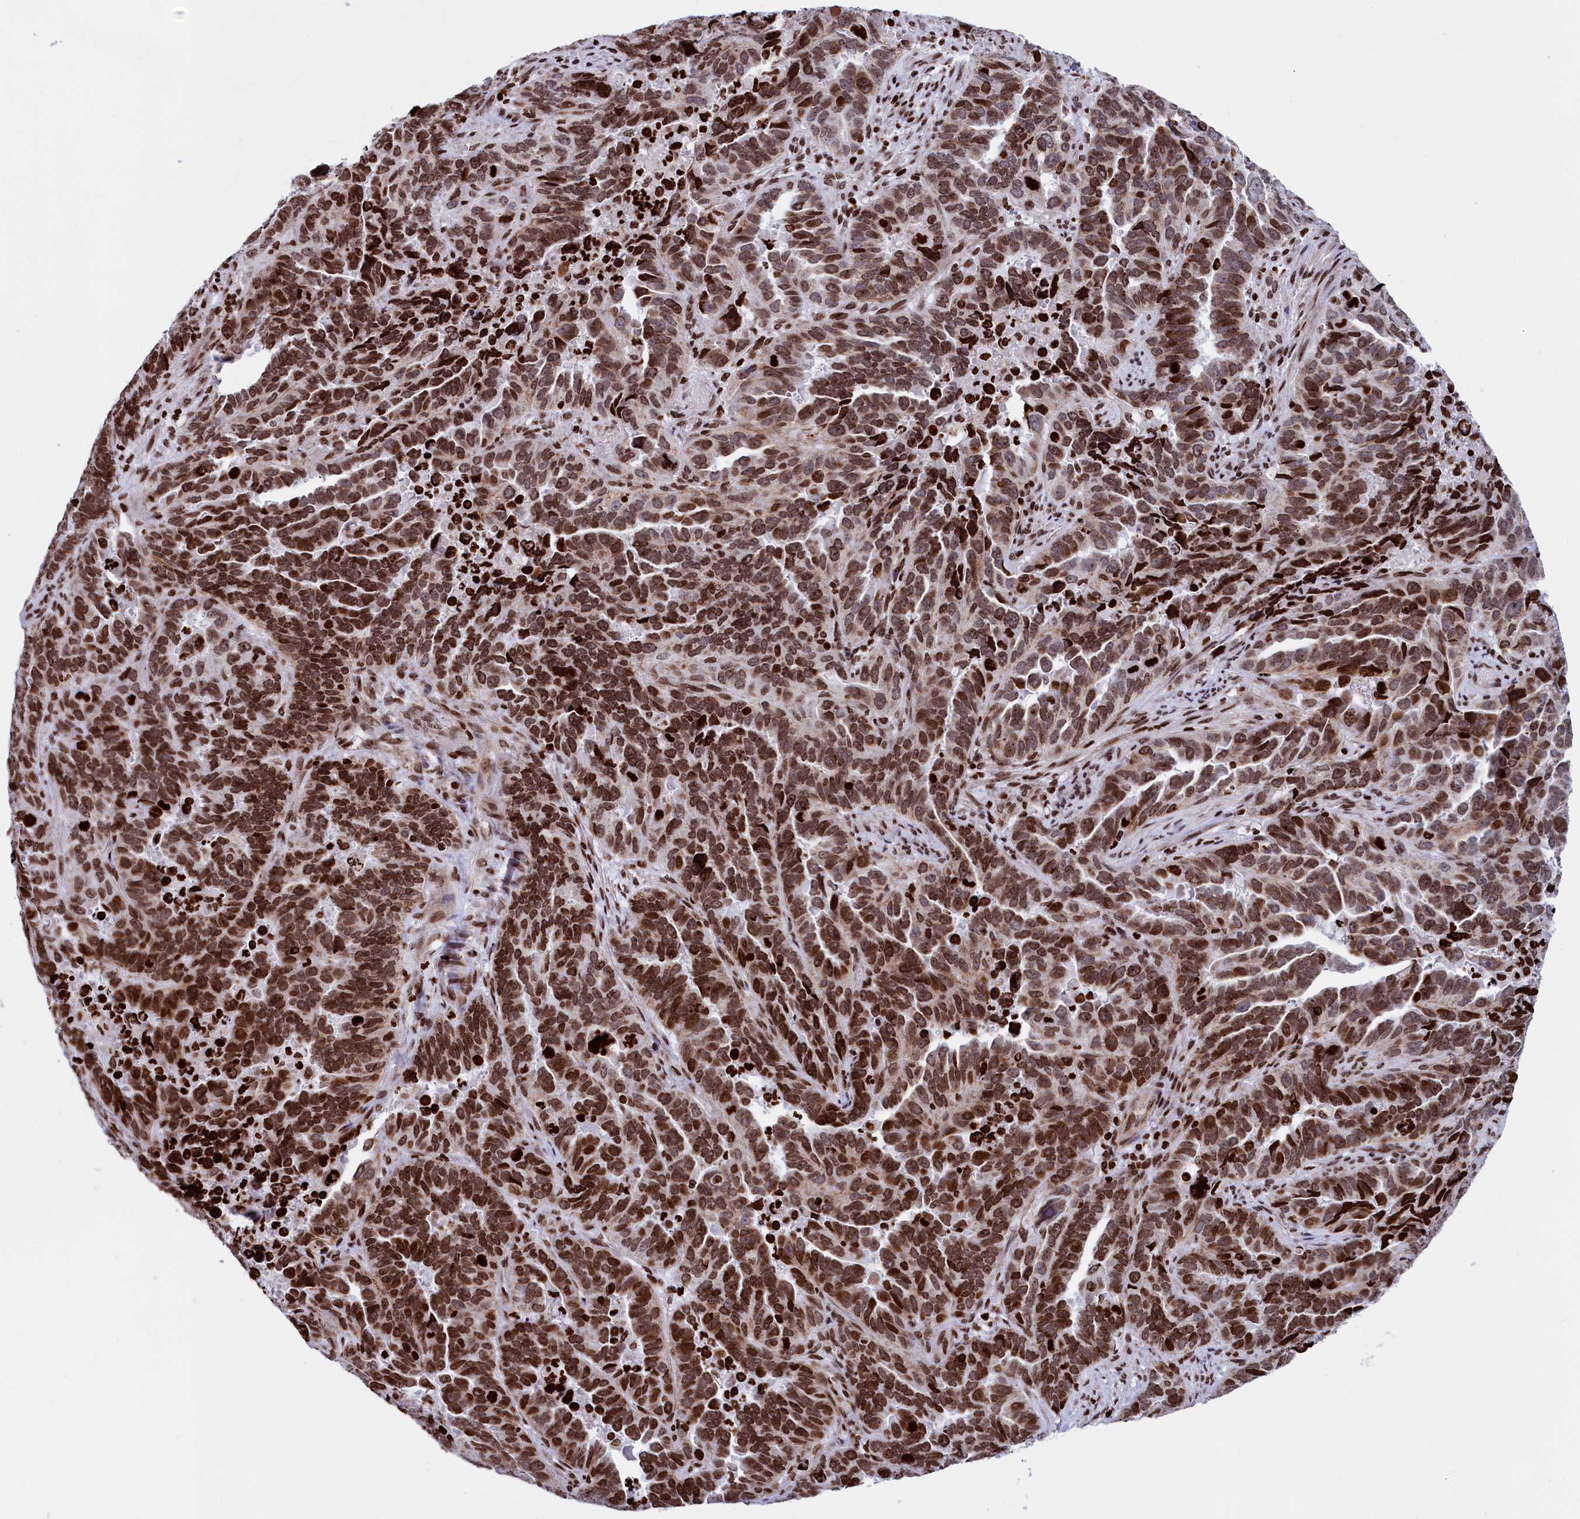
{"staining": {"intensity": "strong", "quantity": "25%-75%", "location": "cytoplasmic/membranous,nuclear"}, "tissue": "endometrial cancer", "cell_type": "Tumor cells", "image_type": "cancer", "snomed": [{"axis": "morphology", "description": "Adenocarcinoma, NOS"}, {"axis": "topography", "description": "Endometrium"}], "caption": "Brown immunohistochemical staining in endometrial cancer (adenocarcinoma) exhibits strong cytoplasmic/membranous and nuclear expression in approximately 25%-75% of tumor cells.", "gene": "TIMM29", "patient": {"sex": "female", "age": 65}}